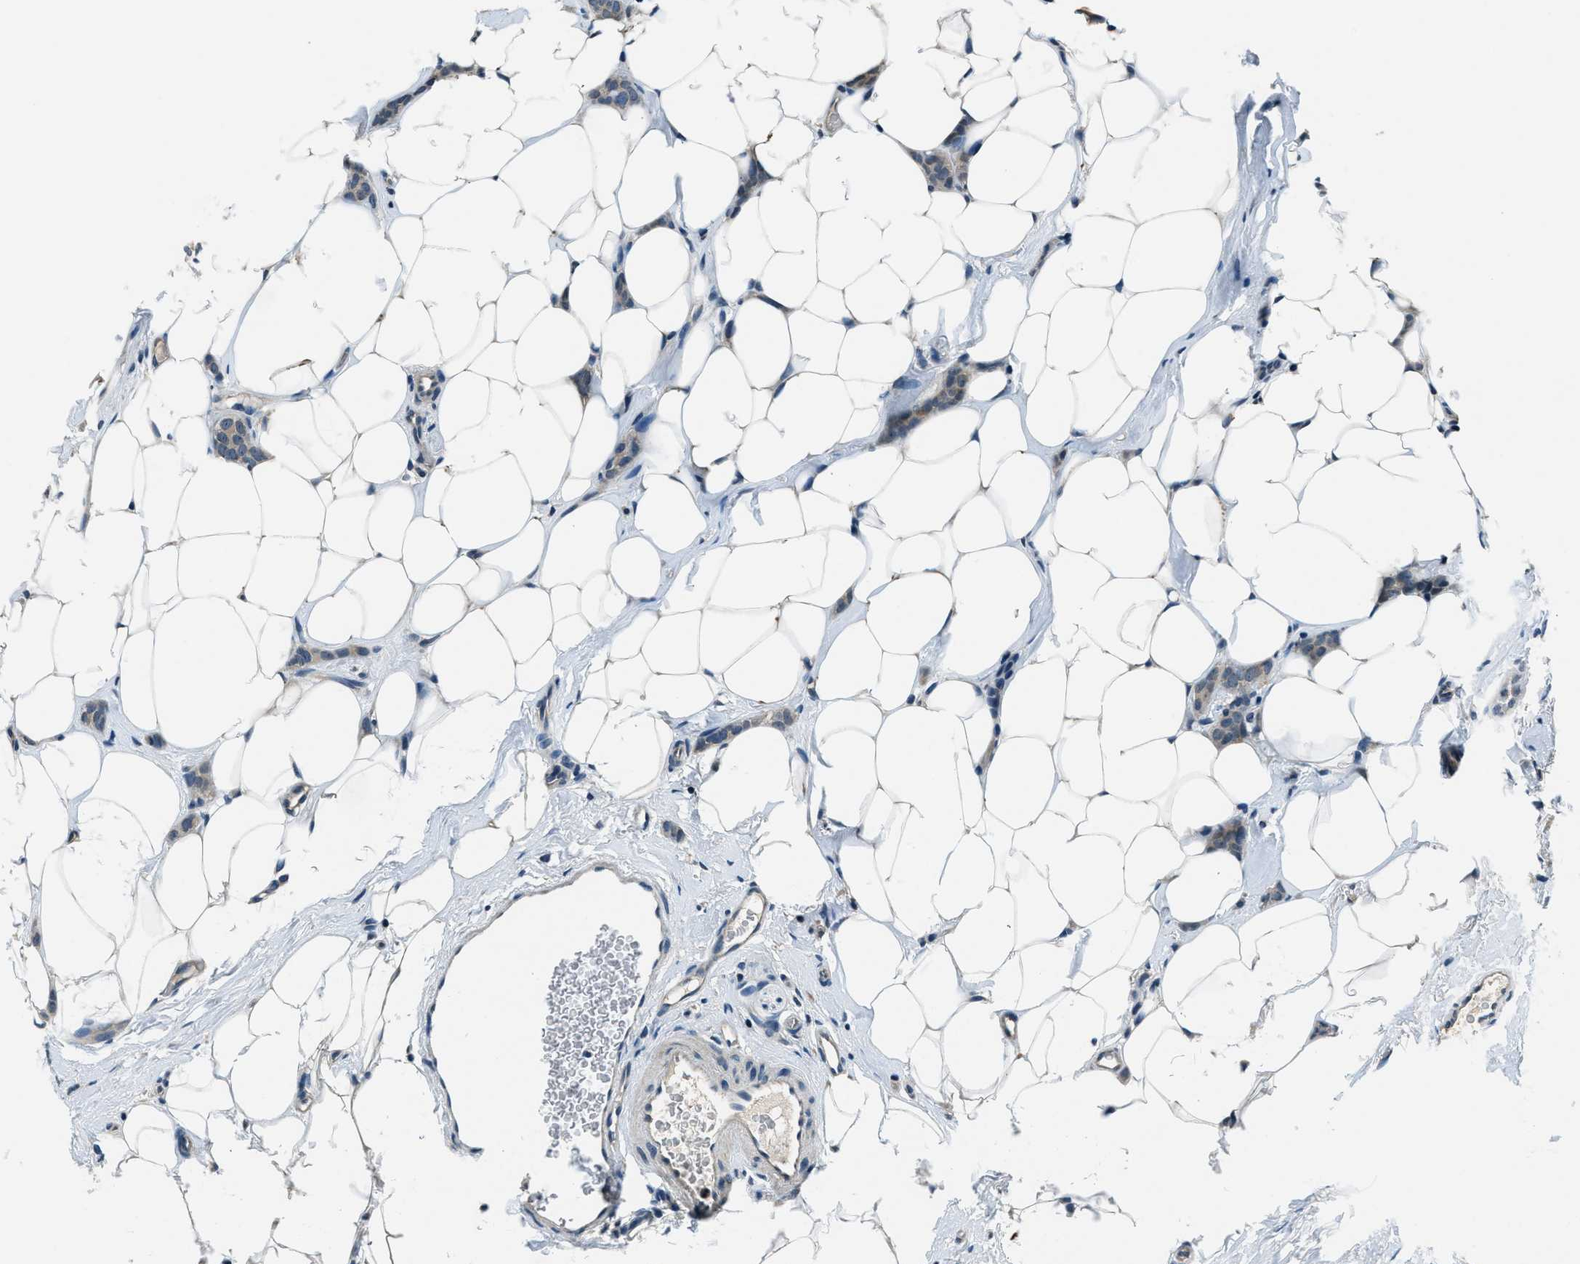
{"staining": {"intensity": "negative", "quantity": "none", "location": "none"}, "tissue": "breast cancer", "cell_type": "Tumor cells", "image_type": "cancer", "snomed": [{"axis": "morphology", "description": "Lobular carcinoma"}, {"axis": "topography", "description": "Skin"}, {"axis": "topography", "description": "Breast"}], "caption": "Immunohistochemistry (IHC) histopathology image of neoplastic tissue: human lobular carcinoma (breast) stained with DAB shows no significant protein positivity in tumor cells.", "gene": "NME8", "patient": {"sex": "female", "age": 46}}